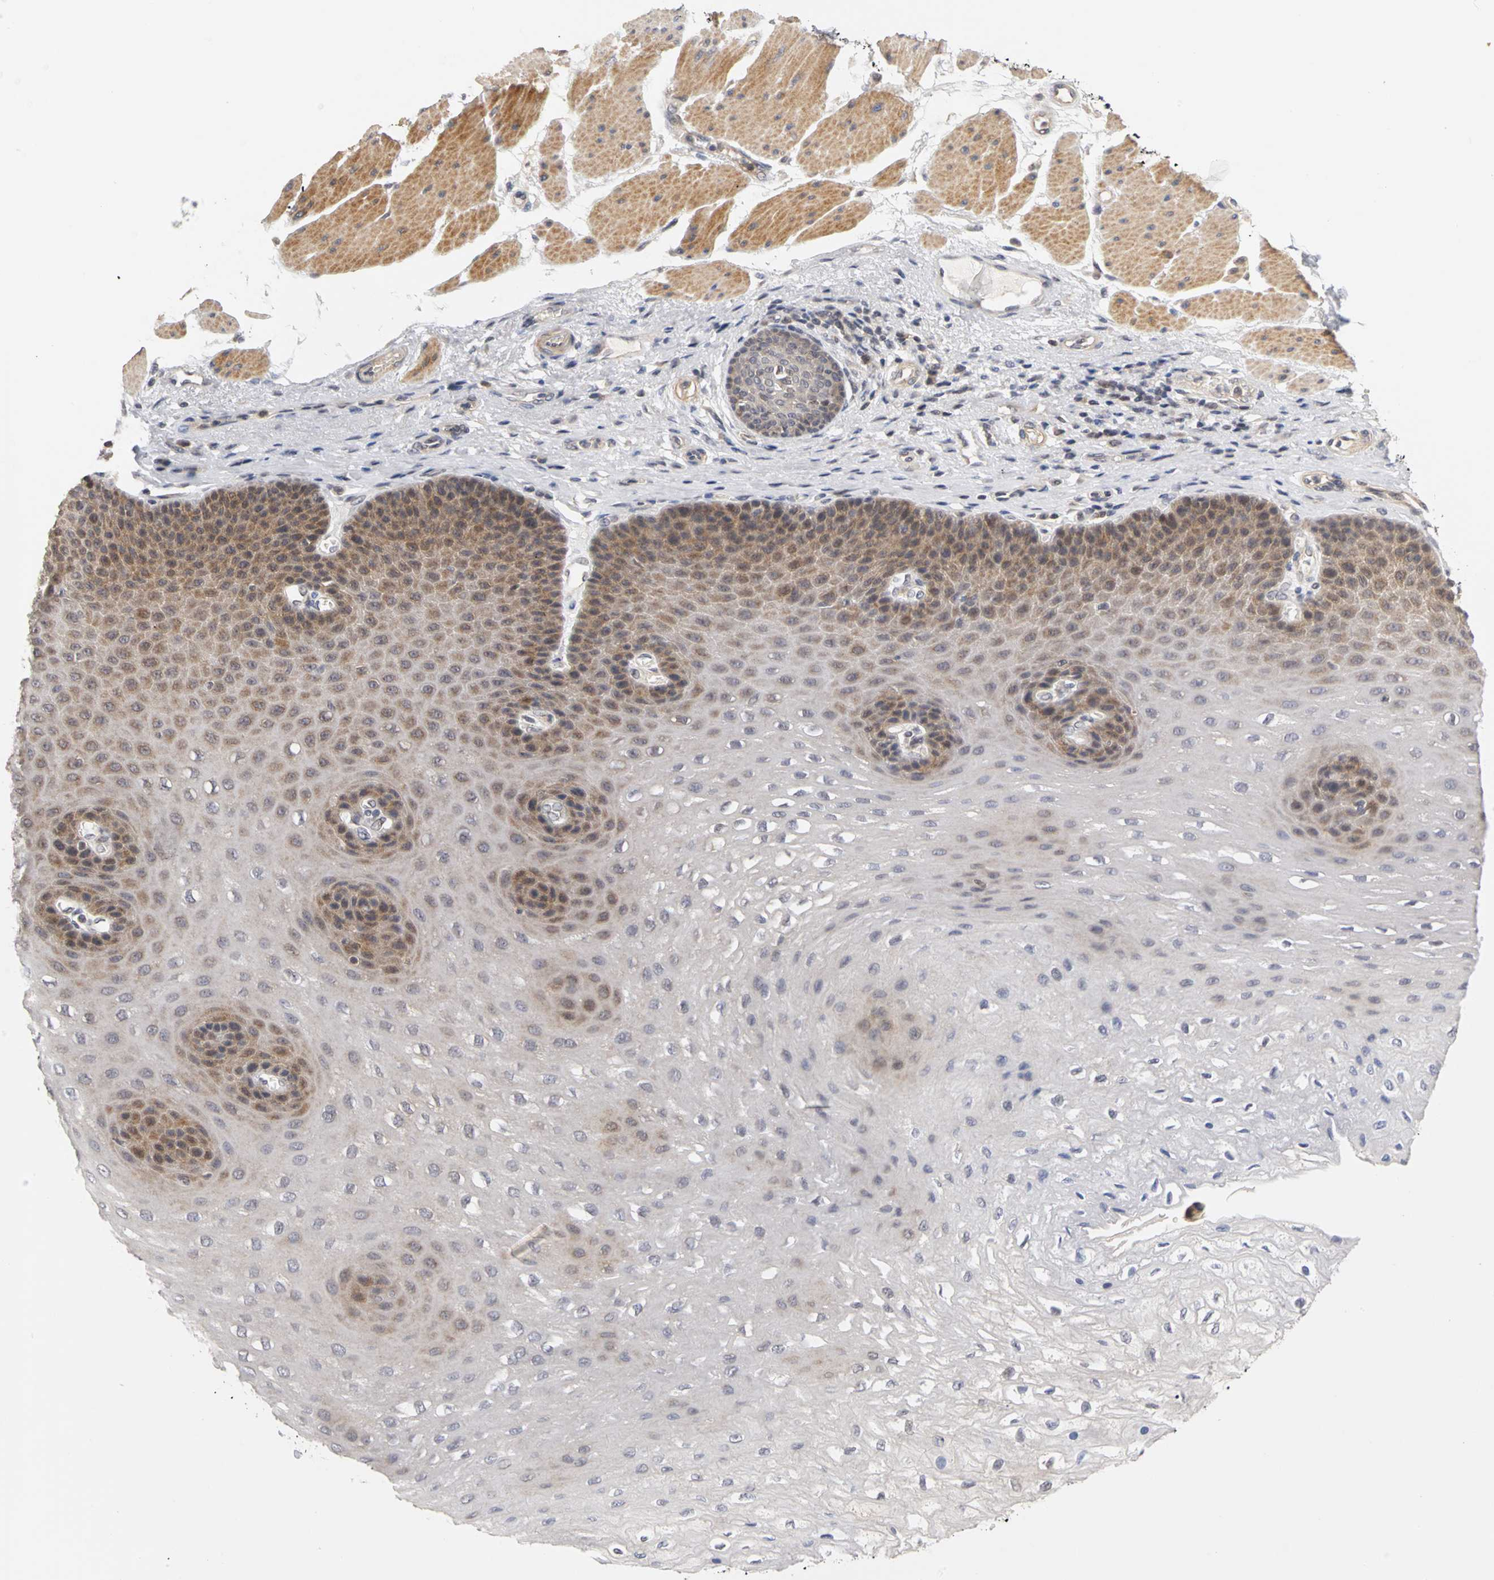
{"staining": {"intensity": "moderate", "quantity": ">75%", "location": "cytoplasmic/membranous"}, "tissue": "esophagus", "cell_type": "Squamous epithelial cells", "image_type": "normal", "snomed": [{"axis": "morphology", "description": "Normal tissue, NOS"}, {"axis": "topography", "description": "Esophagus"}], "caption": "Squamous epithelial cells reveal moderate cytoplasmic/membranous staining in about >75% of cells in unremarkable esophagus.", "gene": "UBE2M", "patient": {"sex": "female", "age": 72}}